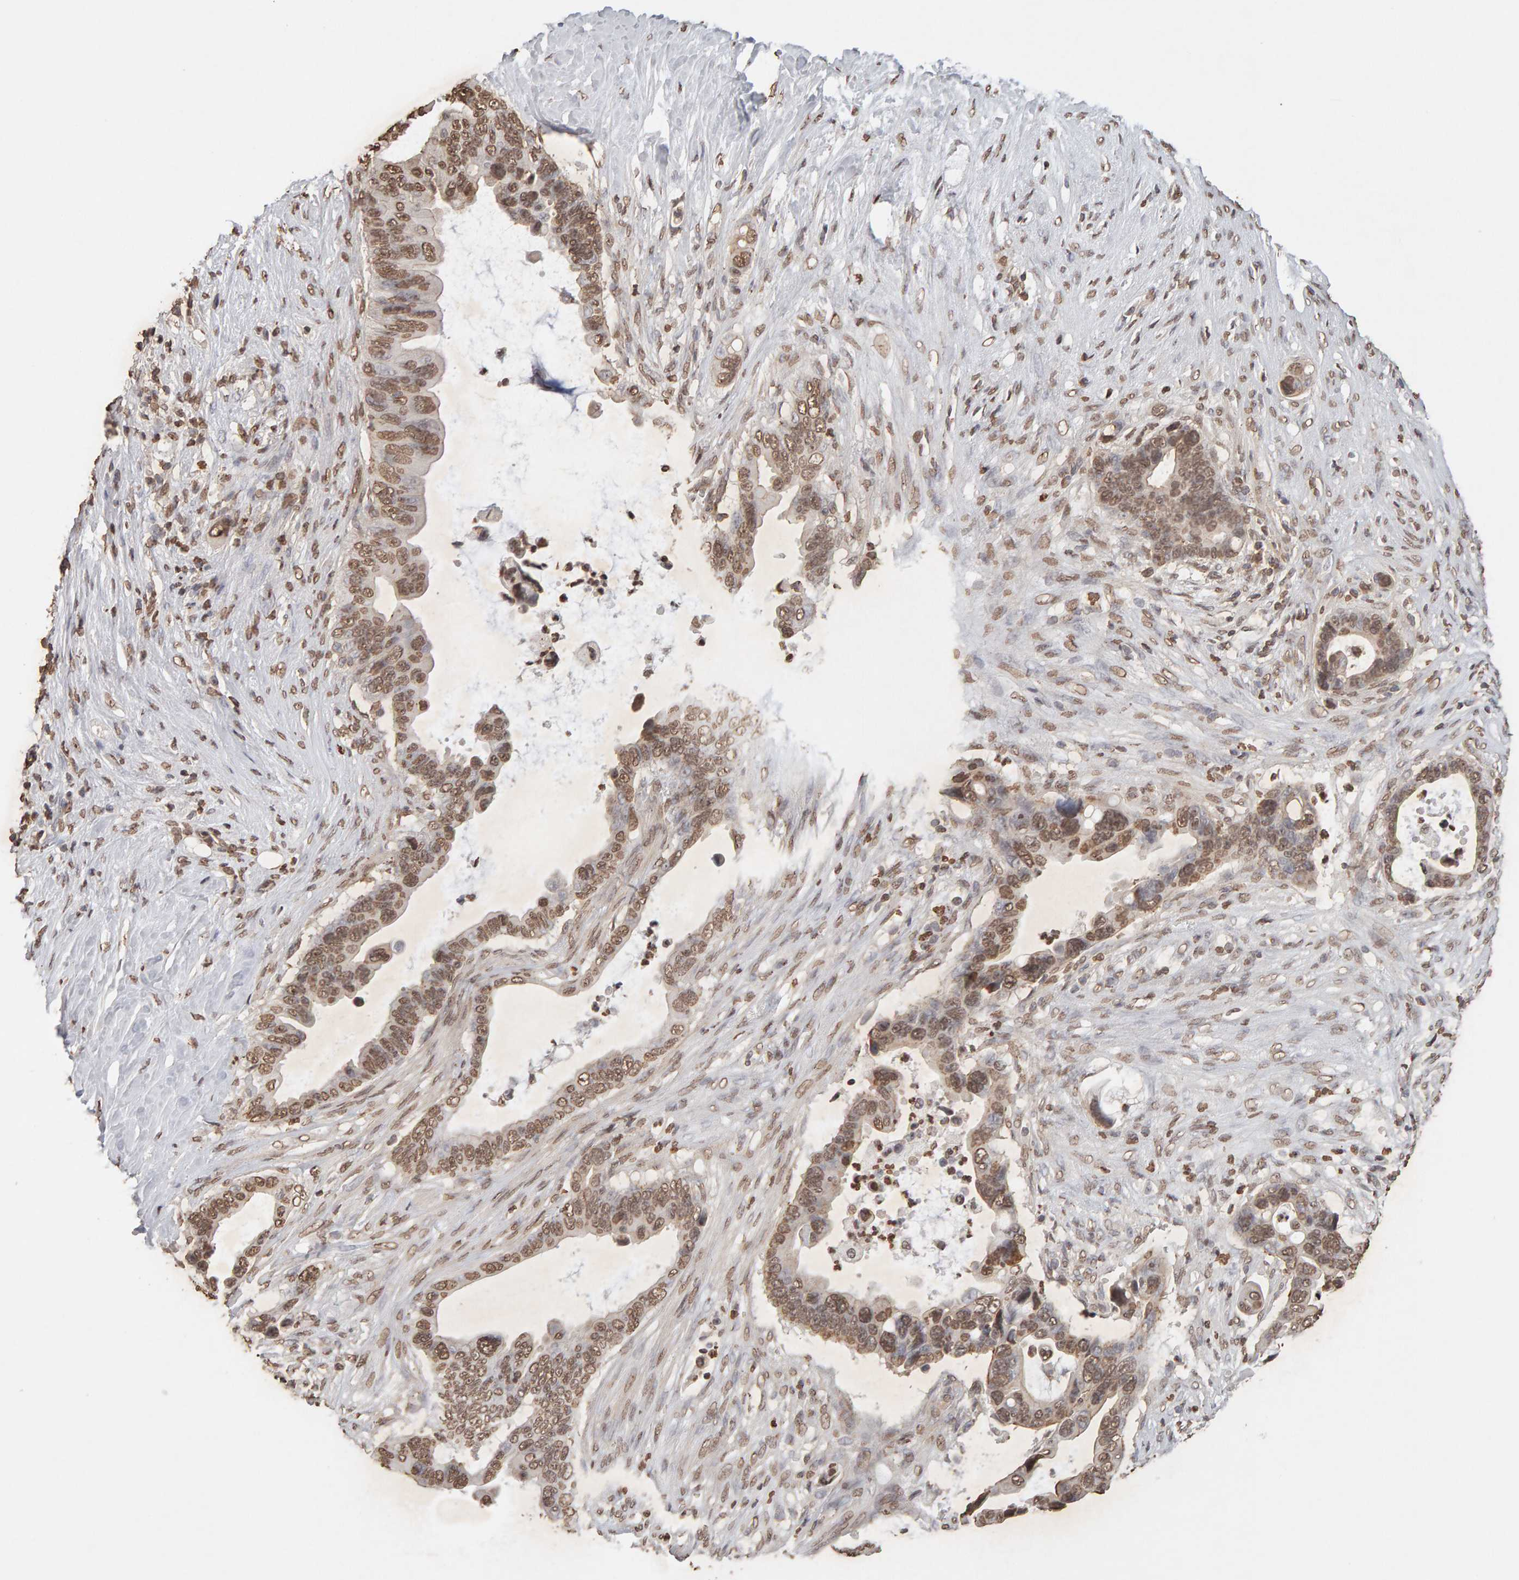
{"staining": {"intensity": "moderate", "quantity": ">75%", "location": "nuclear"}, "tissue": "pancreatic cancer", "cell_type": "Tumor cells", "image_type": "cancer", "snomed": [{"axis": "morphology", "description": "Adenocarcinoma, NOS"}, {"axis": "topography", "description": "Pancreas"}], "caption": "Immunohistochemical staining of human pancreatic cancer demonstrates moderate nuclear protein expression in approximately >75% of tumor cells. (DAB = brown stain, brightfield microscopy at high magnification).", "gene": "DNAJB5", "patient": {"sex": "female", "age": 72}}